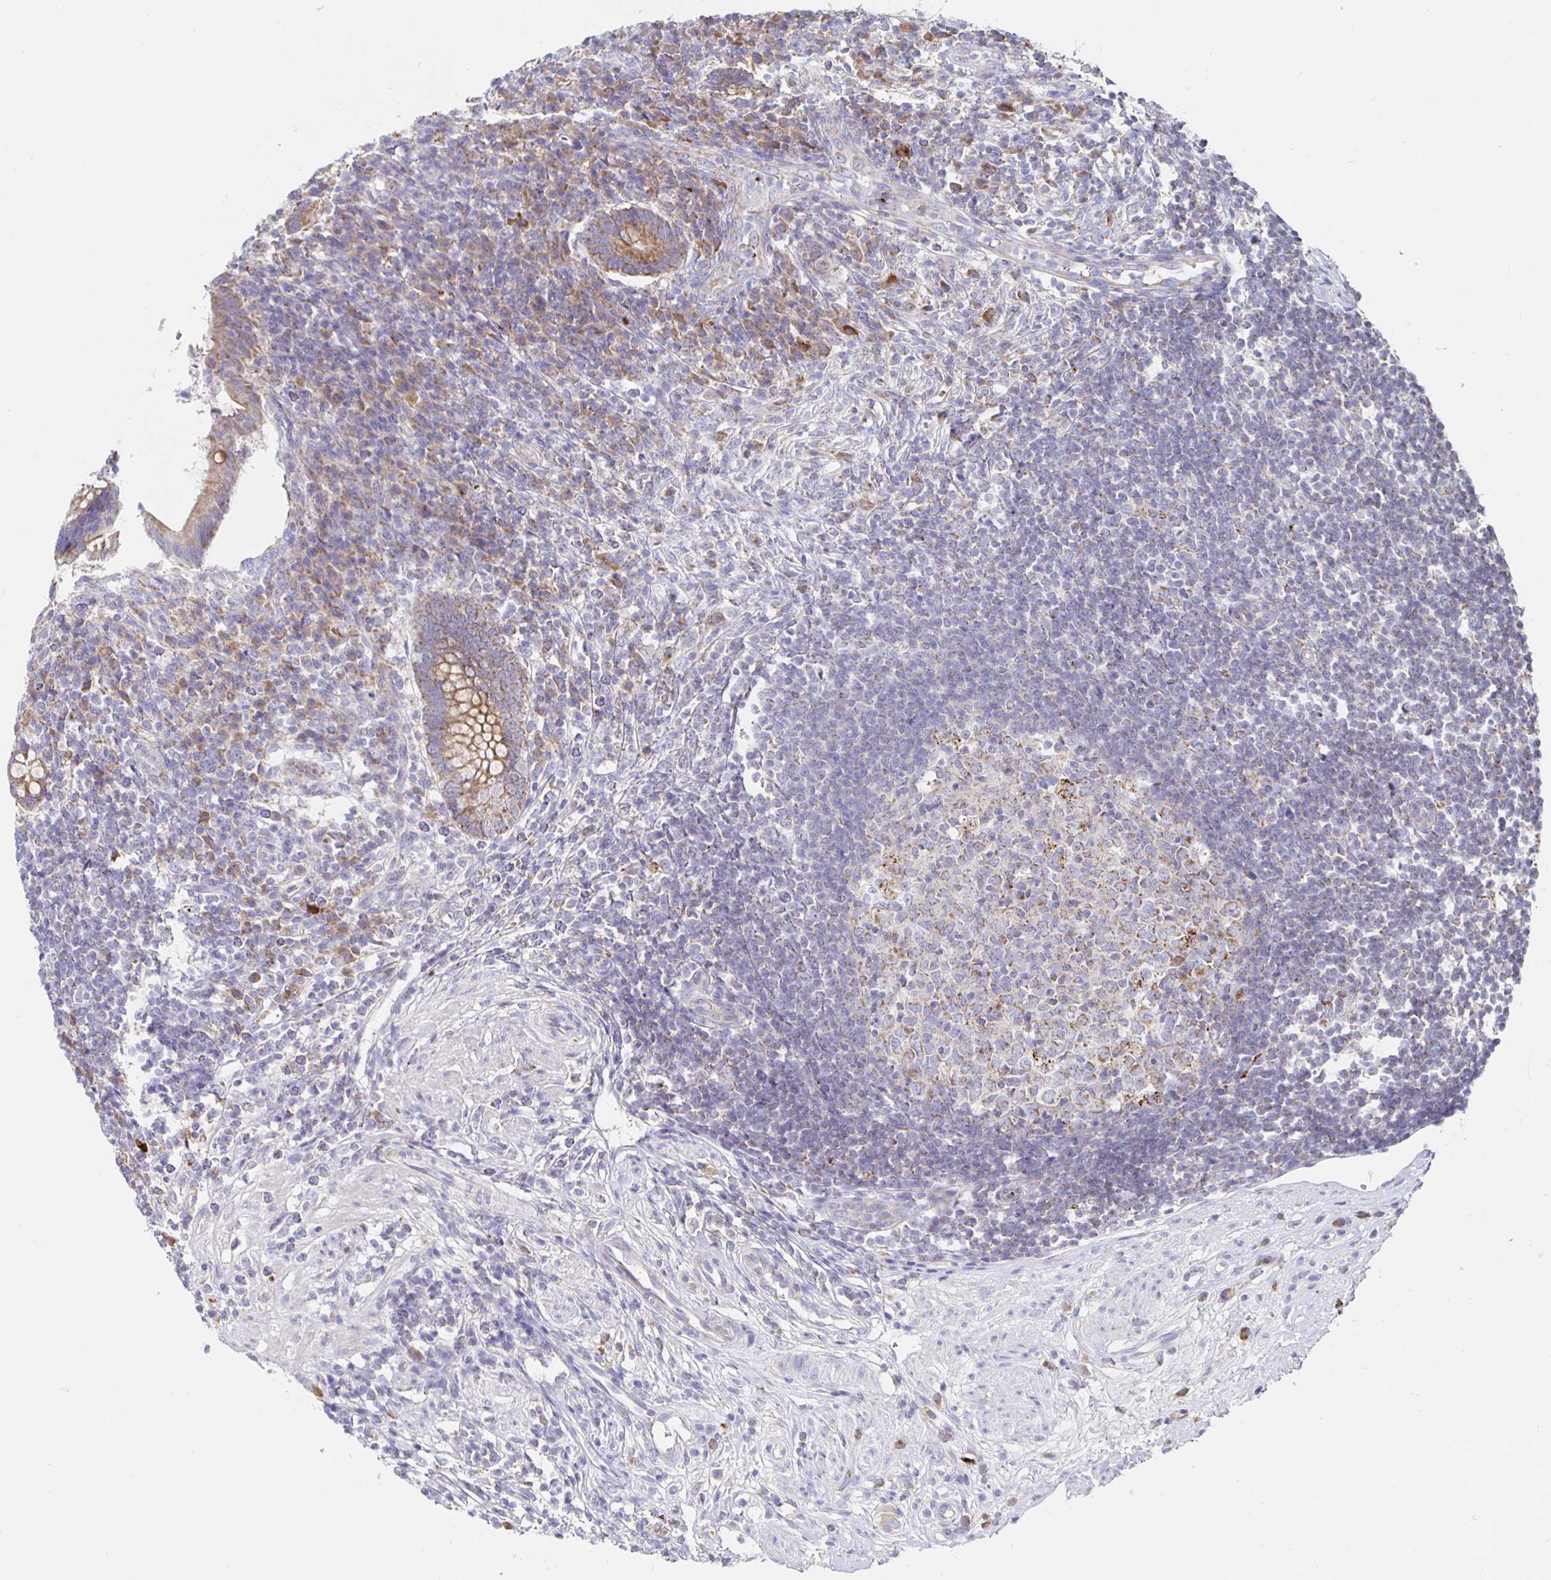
{"staining": {"intensity": "moderate", "quantity": ">75%", "location": "cytoplasmic/membranous"}, "tissue": "appendix", "cell_type": "Glandular cells", "image_type": "normal", "snomed": [{"axis": "morphology", "description": "Normal tissue, NOS"}, {"axis": "topography", "description": "Appendix"}], "caption": "High-power microscopy captured an immunohistochemistry image of benign appendix, revealing moderate cytoplasmic/membranous positivity in about >75% of glandular cells.", "gene": "PRDX3", "patient": {"sex": "female", "age": 56}}